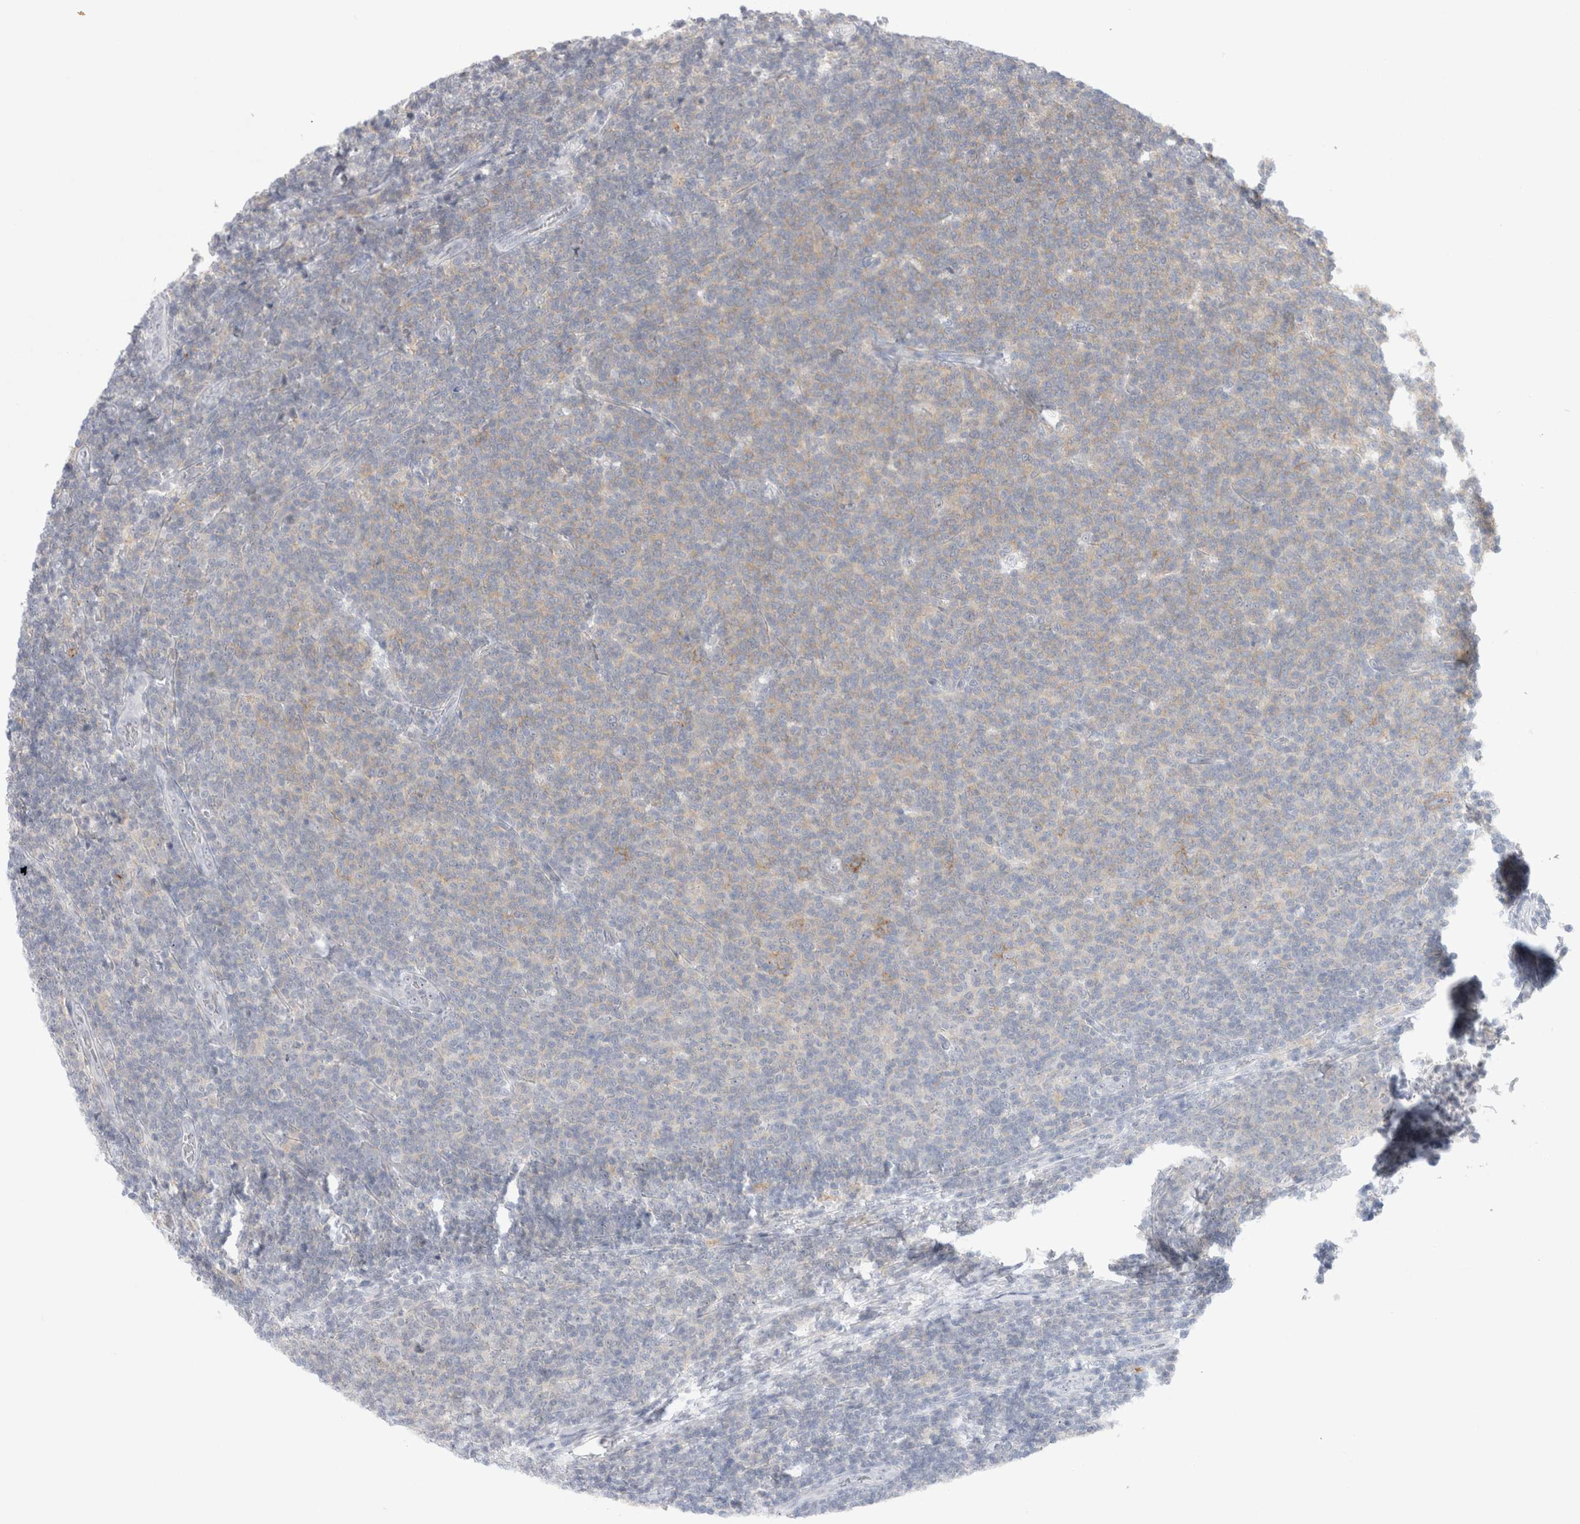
{"staining": {"intensity": "weak", "quantity": "25%-75%", "location": "cytoplasmic/membranous"}, "tissue": "lymphoma", "cell_type": "Tumor cells", "image_type": "cancer", "snomed": [{"axis": "morphology", "description": "Malignant lymphoma, non-Hodgkin's type, Low grade"}, {"axis": "topography", "description": "Lymph node"}], "caption": "The image displays a brown stain indicating the presence of a protein in the cytoplasmic/membranous of tumor cells in lymphoma. (DAB IHC with brightfield microscopy, high magnification).", "gene": "CERS5", "patient": {"sex": "male", "age": 66}}